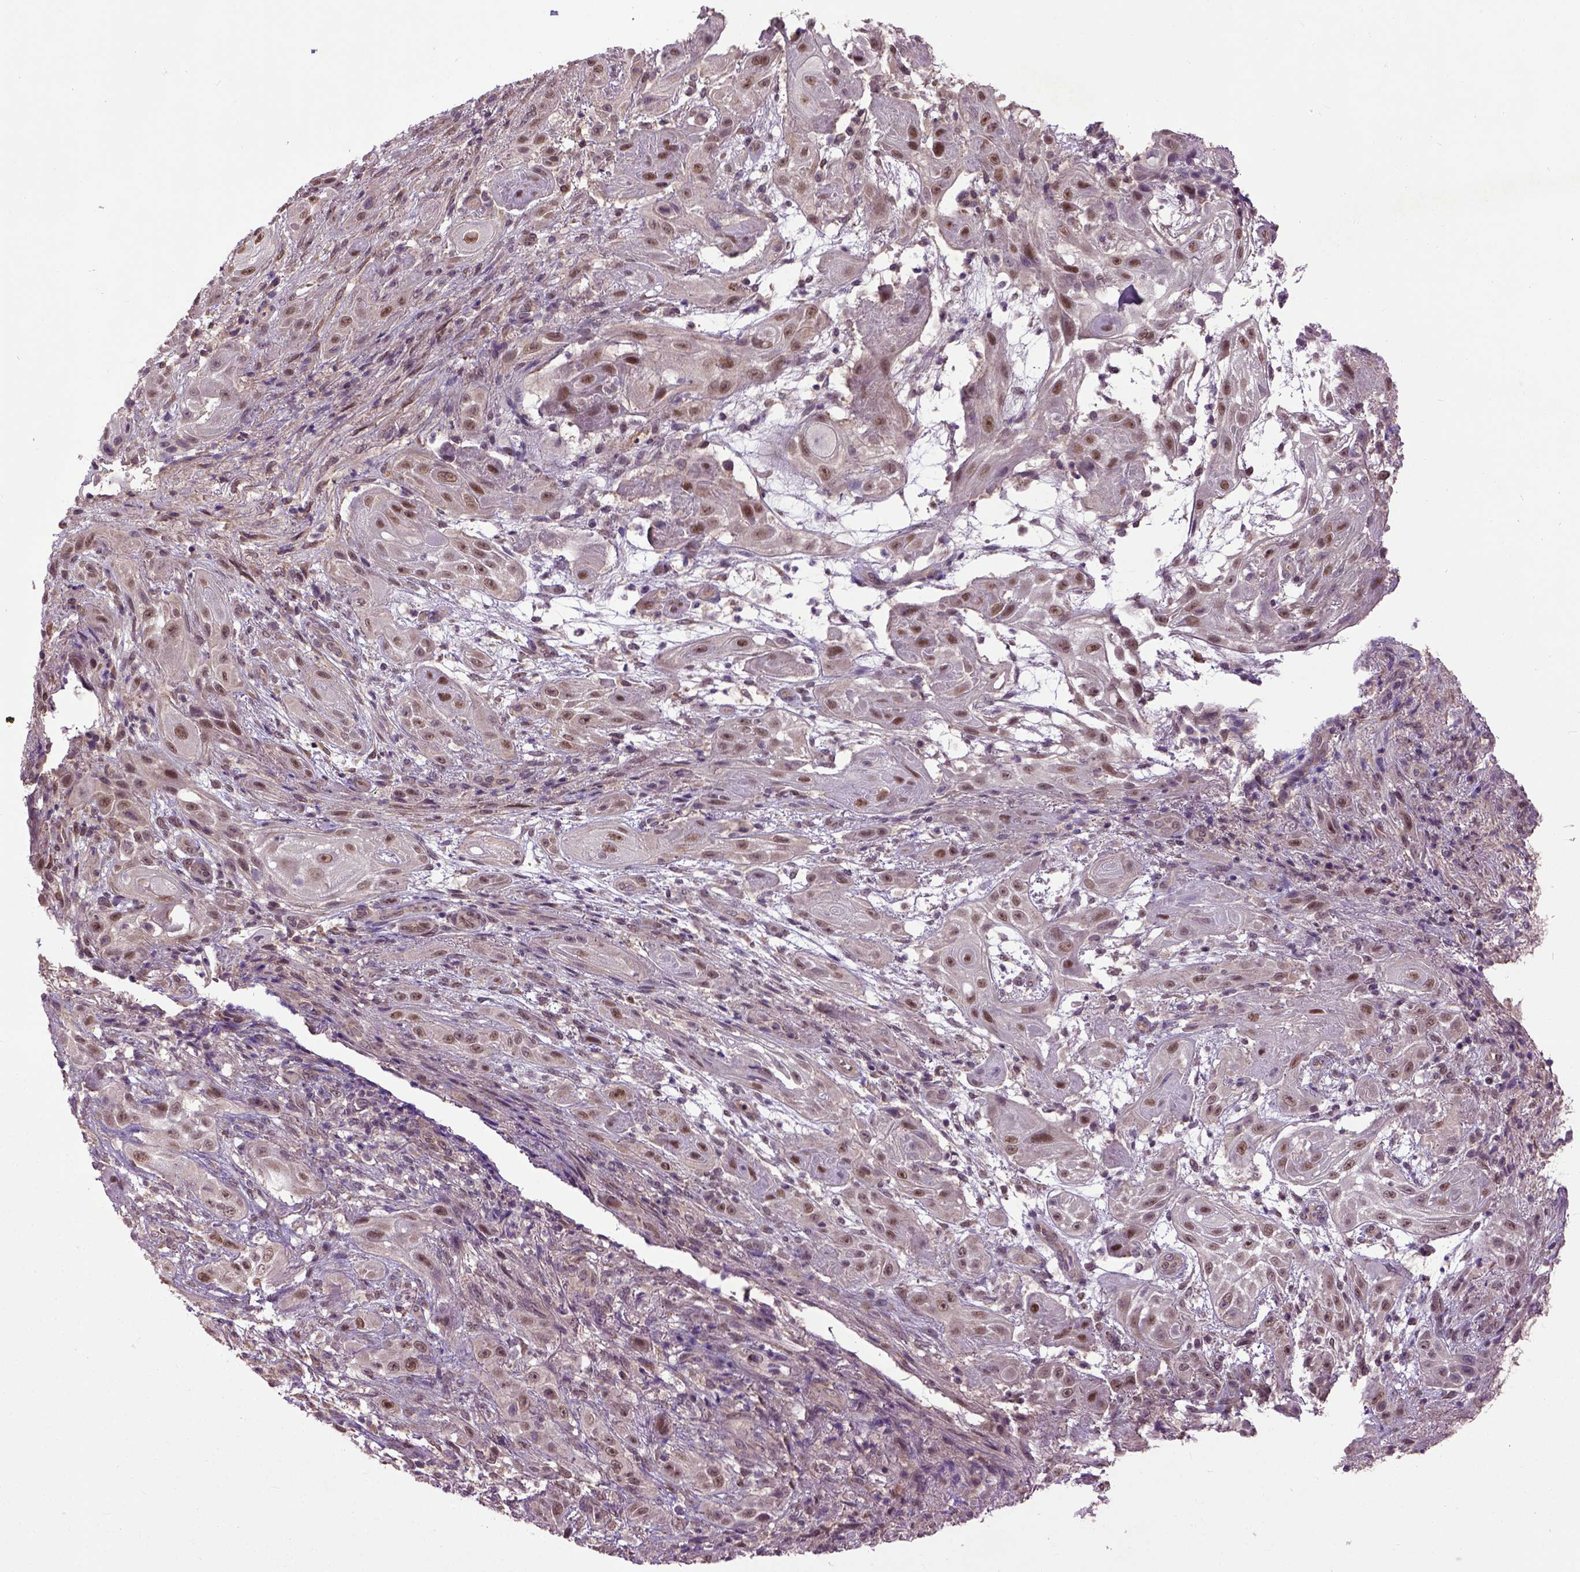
{"staining": {"intensity": "moderate", "quantity": ">75%", "location": "nuclear"}, "tissue": "skin cancer", "cell_type": "Tumor cells", "image_type": "cancer", "snomed": [{"axis": "morphology", "description": "Squamous cell carcinoma, NOS"}, {"axis": "topography", "description": "Skin"}], "caption": "The image reveals staining of squamous cell carcinoma (skin), revealing moderate nuclear protein positivity (brown color) within tumor cells. Nuclei are stained in blue.", "gene": "UBA3", "patient": {"sex": "male", "age": 62}}